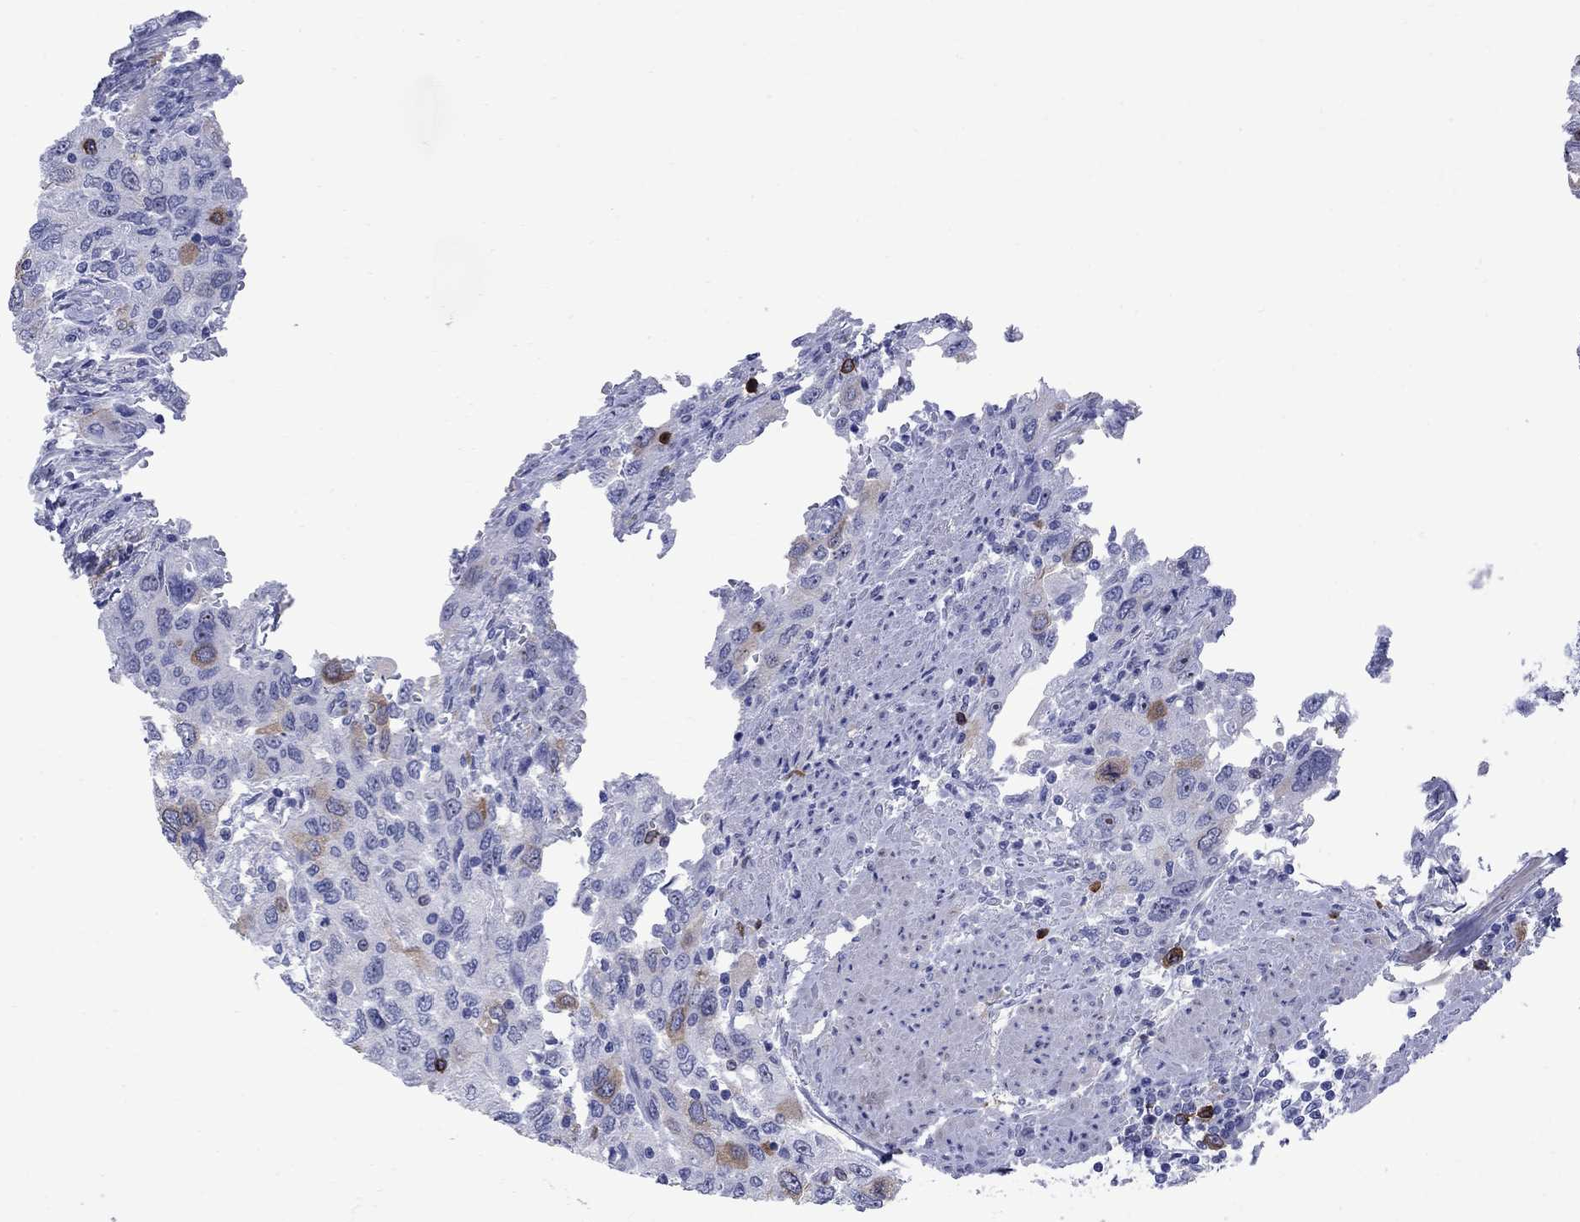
{"staining": {"intensity": "moderate", "quantity": "<25%", "location": "cytoplasmic/membranous"}, "tissue": "urothelial cancer", "cell_type": "Tumor cells", "image_type": "cancer", "snomed": [{"axis": "morphology", "description": "Urothelial carcinoma, High grade"}, {"axis": "topography", "description": "Urinary bladder"}], "caption": "A high-resolution photomicrograph shows immunohistochemistry (IHC) staining of high-grade urothelial carcinoma, which reveals moderate cytoplasmic/membranous expression in approximately <25% of tumor cells. The staining is performed using DAB (3,3'-diaminobenzidine) brown chromogen to label protein expression. The nuclei are counter-stained blue using hematoxylin.", "gene": "TACC3", "patient": {"sex": "male", "age": 76}}